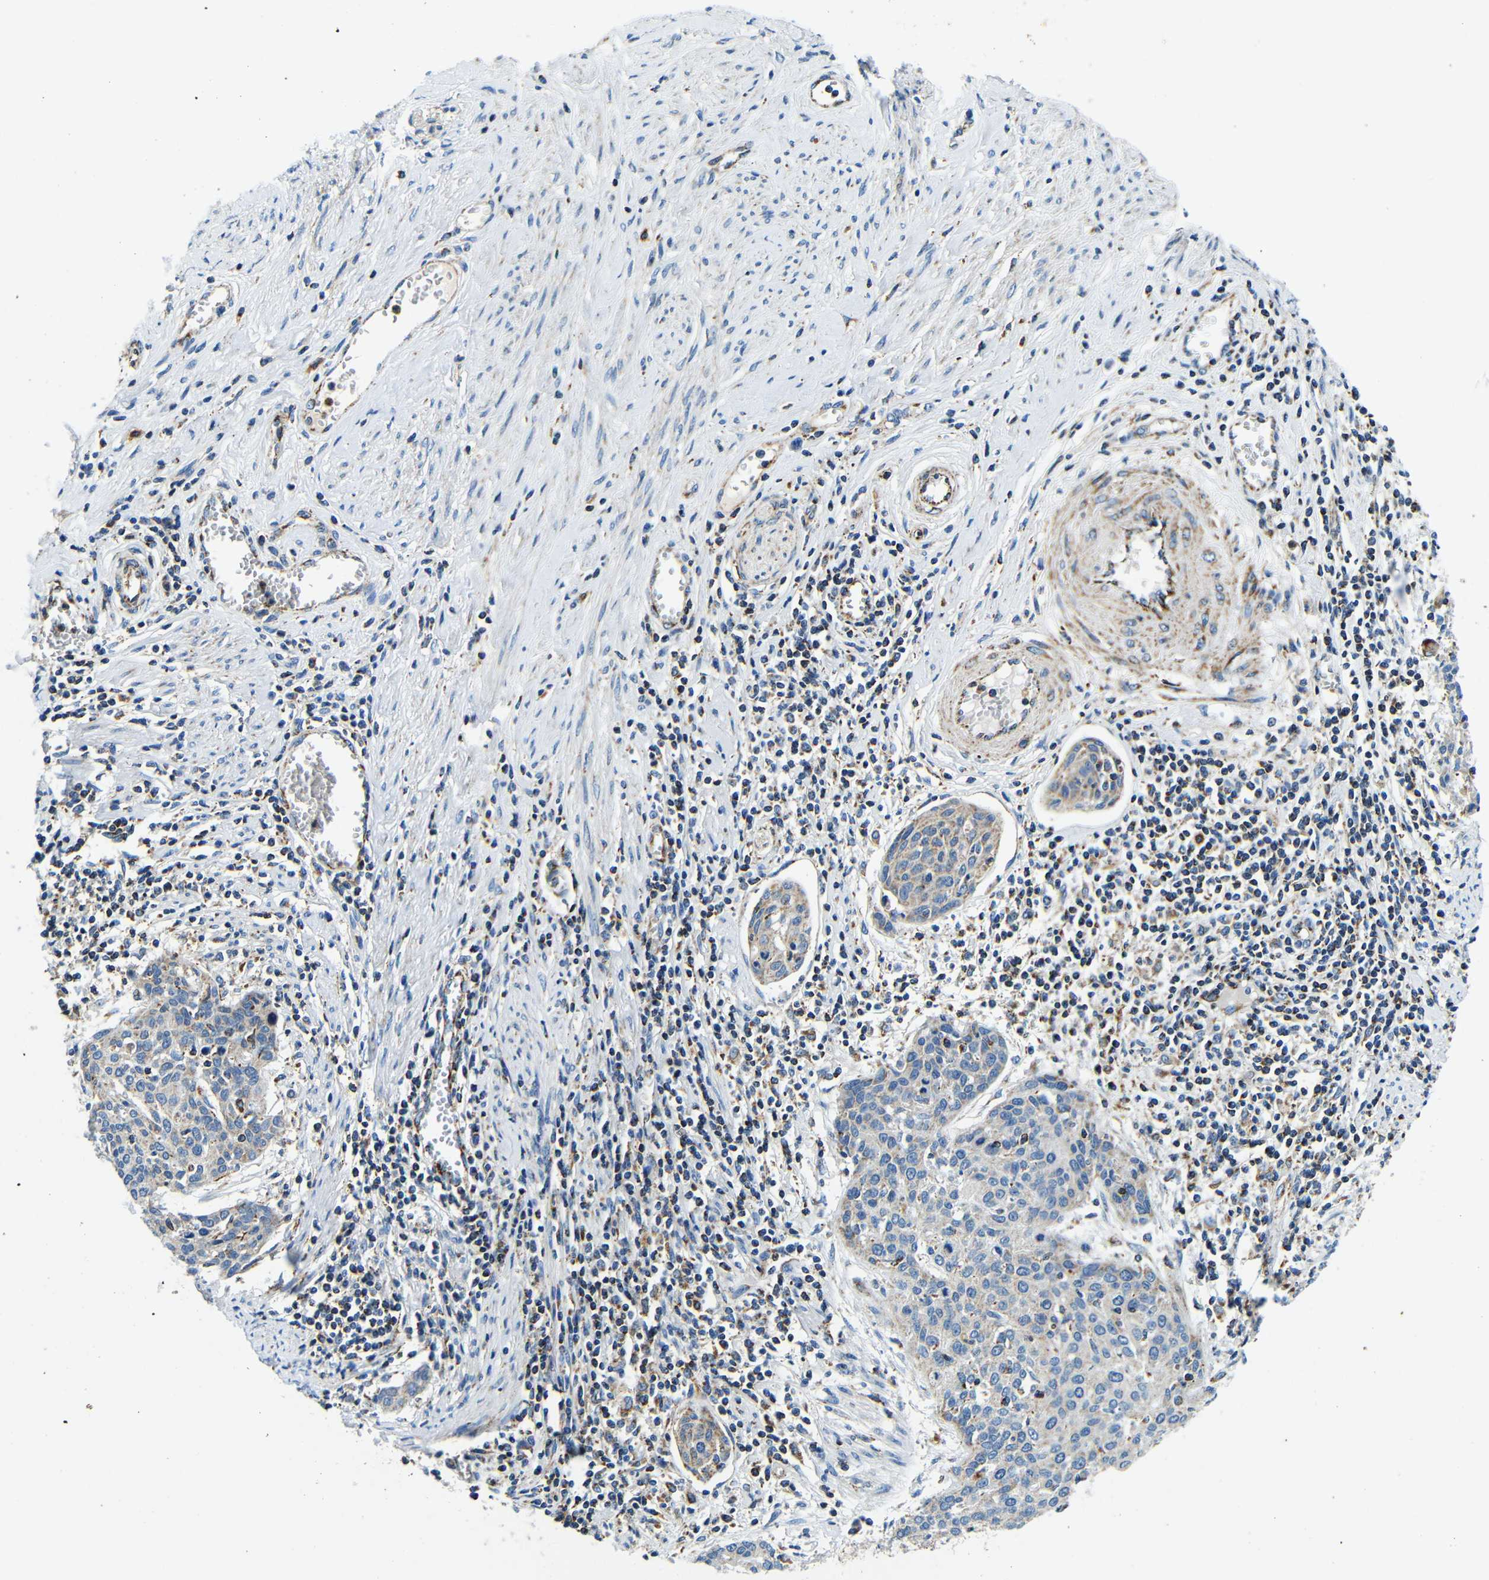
{"staining": {"intensity": "weak", "quantity": "<25%", "location": "cytoplasmic/membranous"}, "tissue": "cervical cancer", "cell_type": "Tumor cells", "image_type": "cancer", "snomed": [{"axis": "morphology", "description": "Squamous cell carcinoma, NOS"}, {"axis": "topography", "description": "Cervix"}], "caption": "High magnification brightfield microscopy of squamous cell carcinoma (cervical) stained with DAB (brown) and counterstained with hematoxylin (blue): tumor cells show no significant staining.", "gene": "GALNT18", "patient": {"sex": "female", "age": 38}}